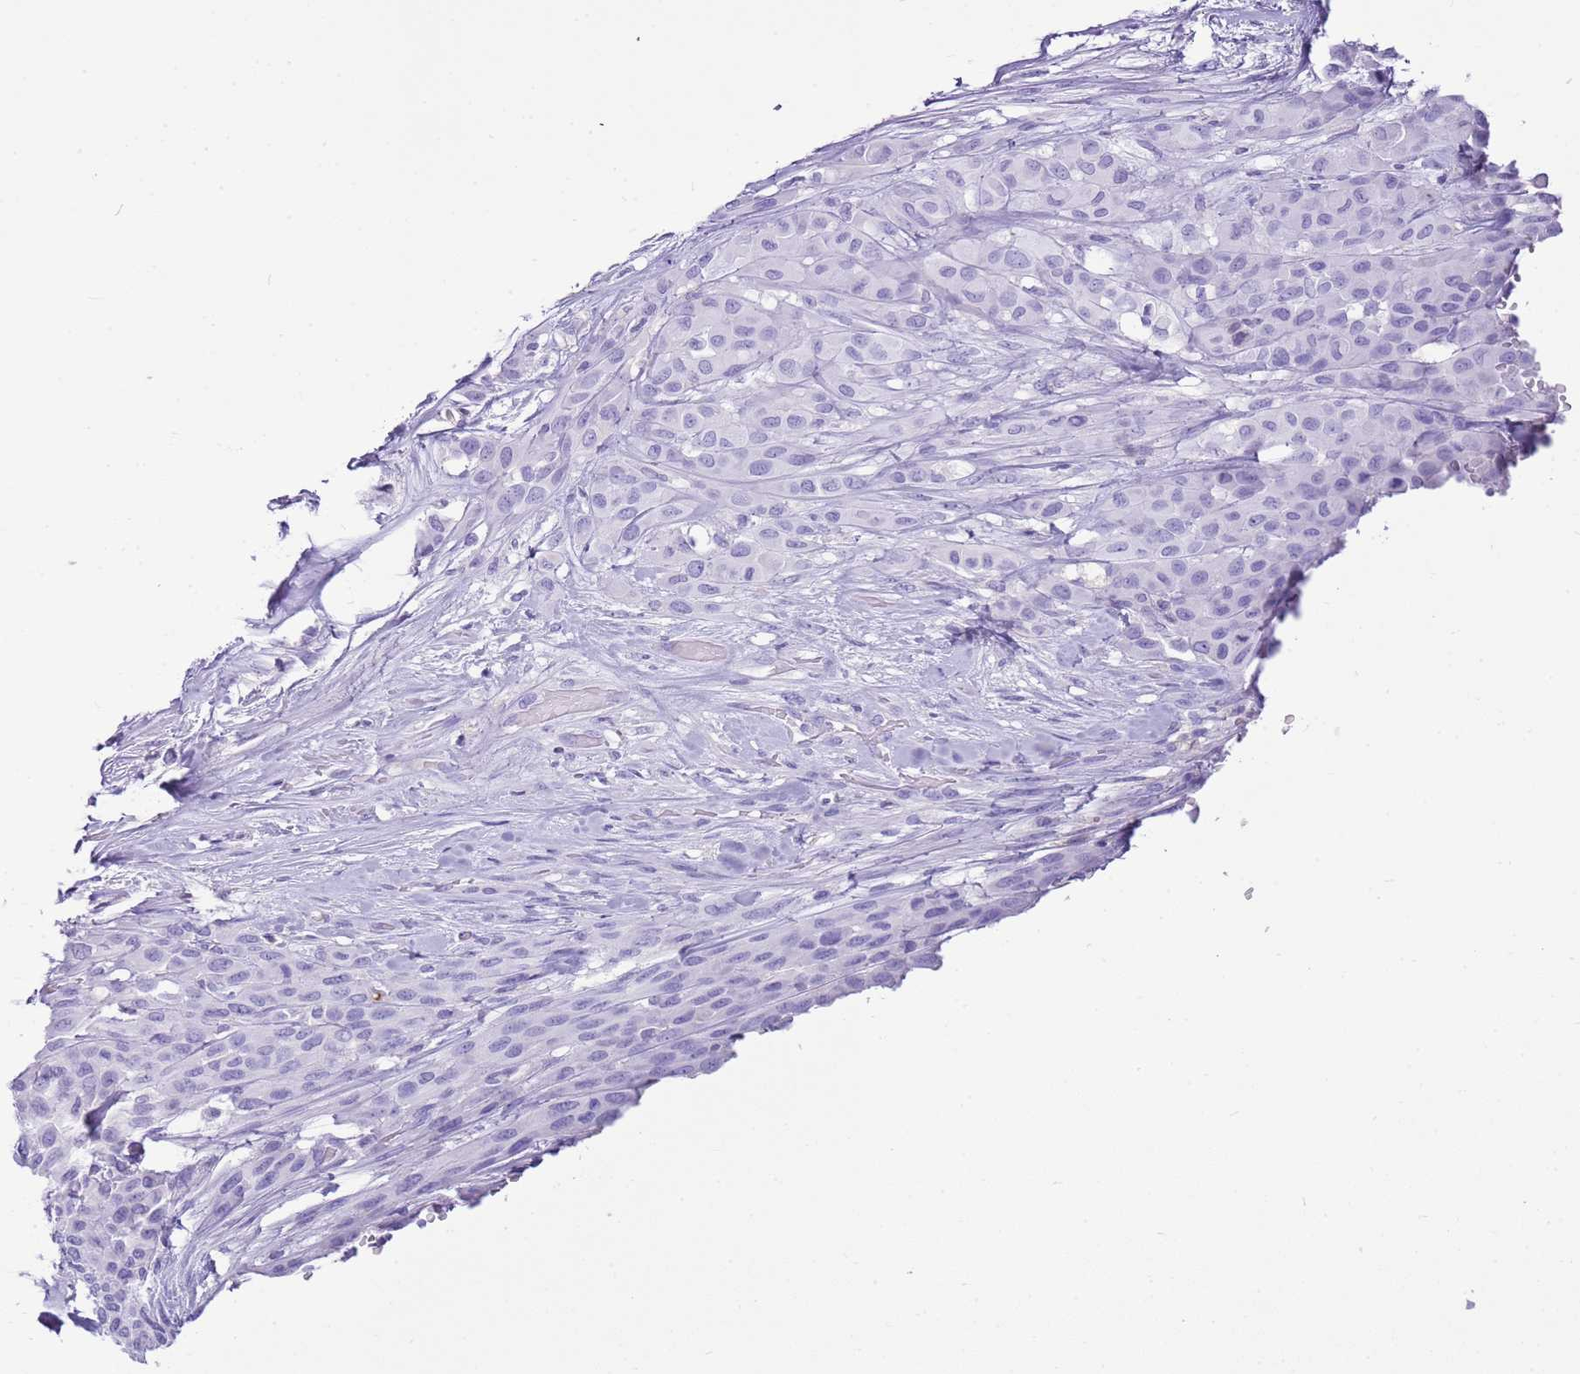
{"staining": {"intensity": "negative", "quantity": "none", "location": "none"}, "tissue": "melanoma", "cell_type": "Tumor cells", "image_type": "cancer", "snomed": [{"axis": "morphology", "description": "Malignant melanoma, Metastatic site"}, {"axis": "topography", "description": "Skin"}], "caption": "Tumor cells show no significant protein expression in melanoma. Nuclei are stained in blue.", "gene": "IGKV3D-11", "patient": {"sex": "female", "age": 81}}